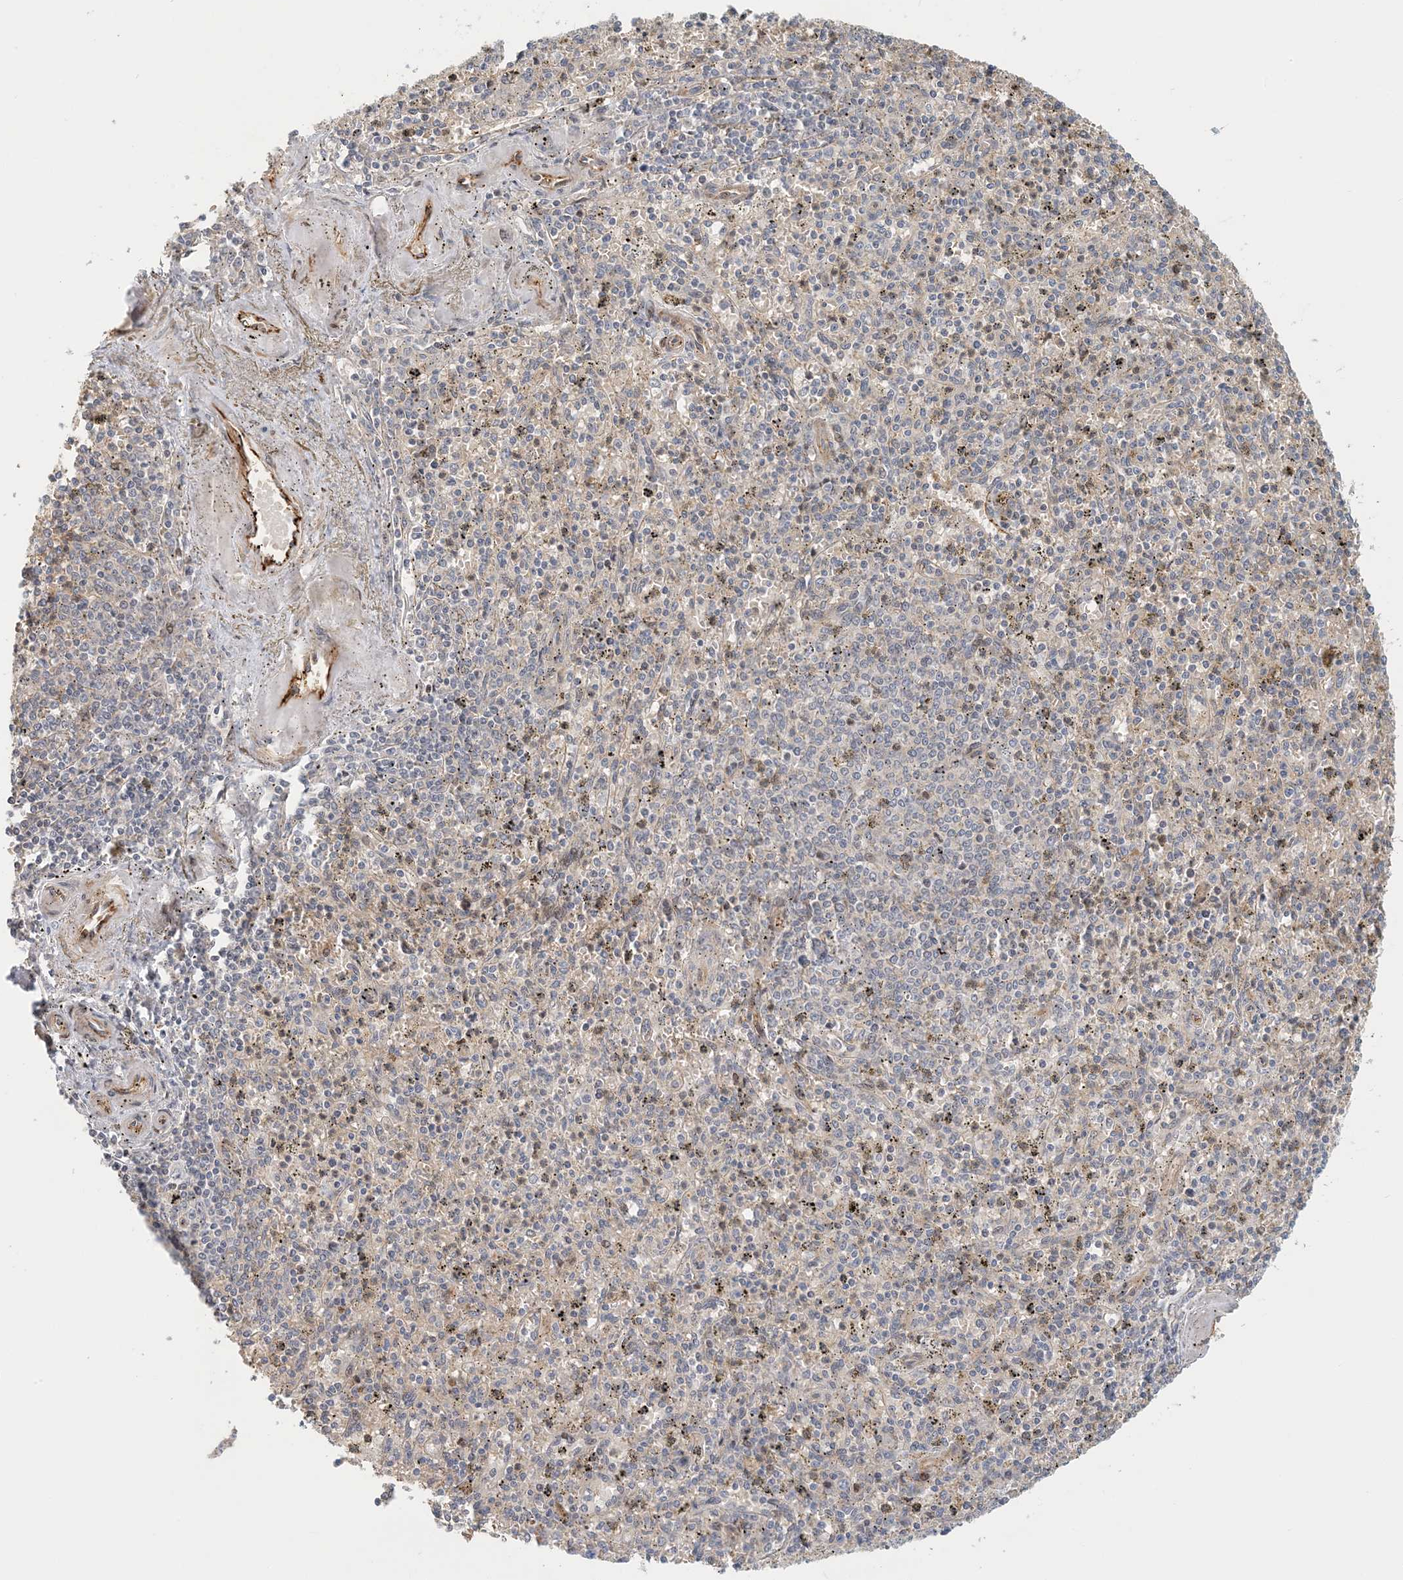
{"staining": {"intensity": "moderate", "quantity": "<25%", "location": "nuclear"}, "tissue": "spleen", "cell_type": "Cells in red pulp", "image_type": "normal", "snomed": [{"axis": "morphology", "description": "Normal tissue, NOS"}, {"axis": "topography", "description": "Spleen"}], "caption": "Protein expression by immunohistochemistry displays moderate nuclear positivity in about <25% of cells in red pulp in normal spleen. (brown staining indicates protein expression, while blue staining denotes nuclei).", "gene": "MAPKBP1", "patient": {"sex": "male", "age": 72}}